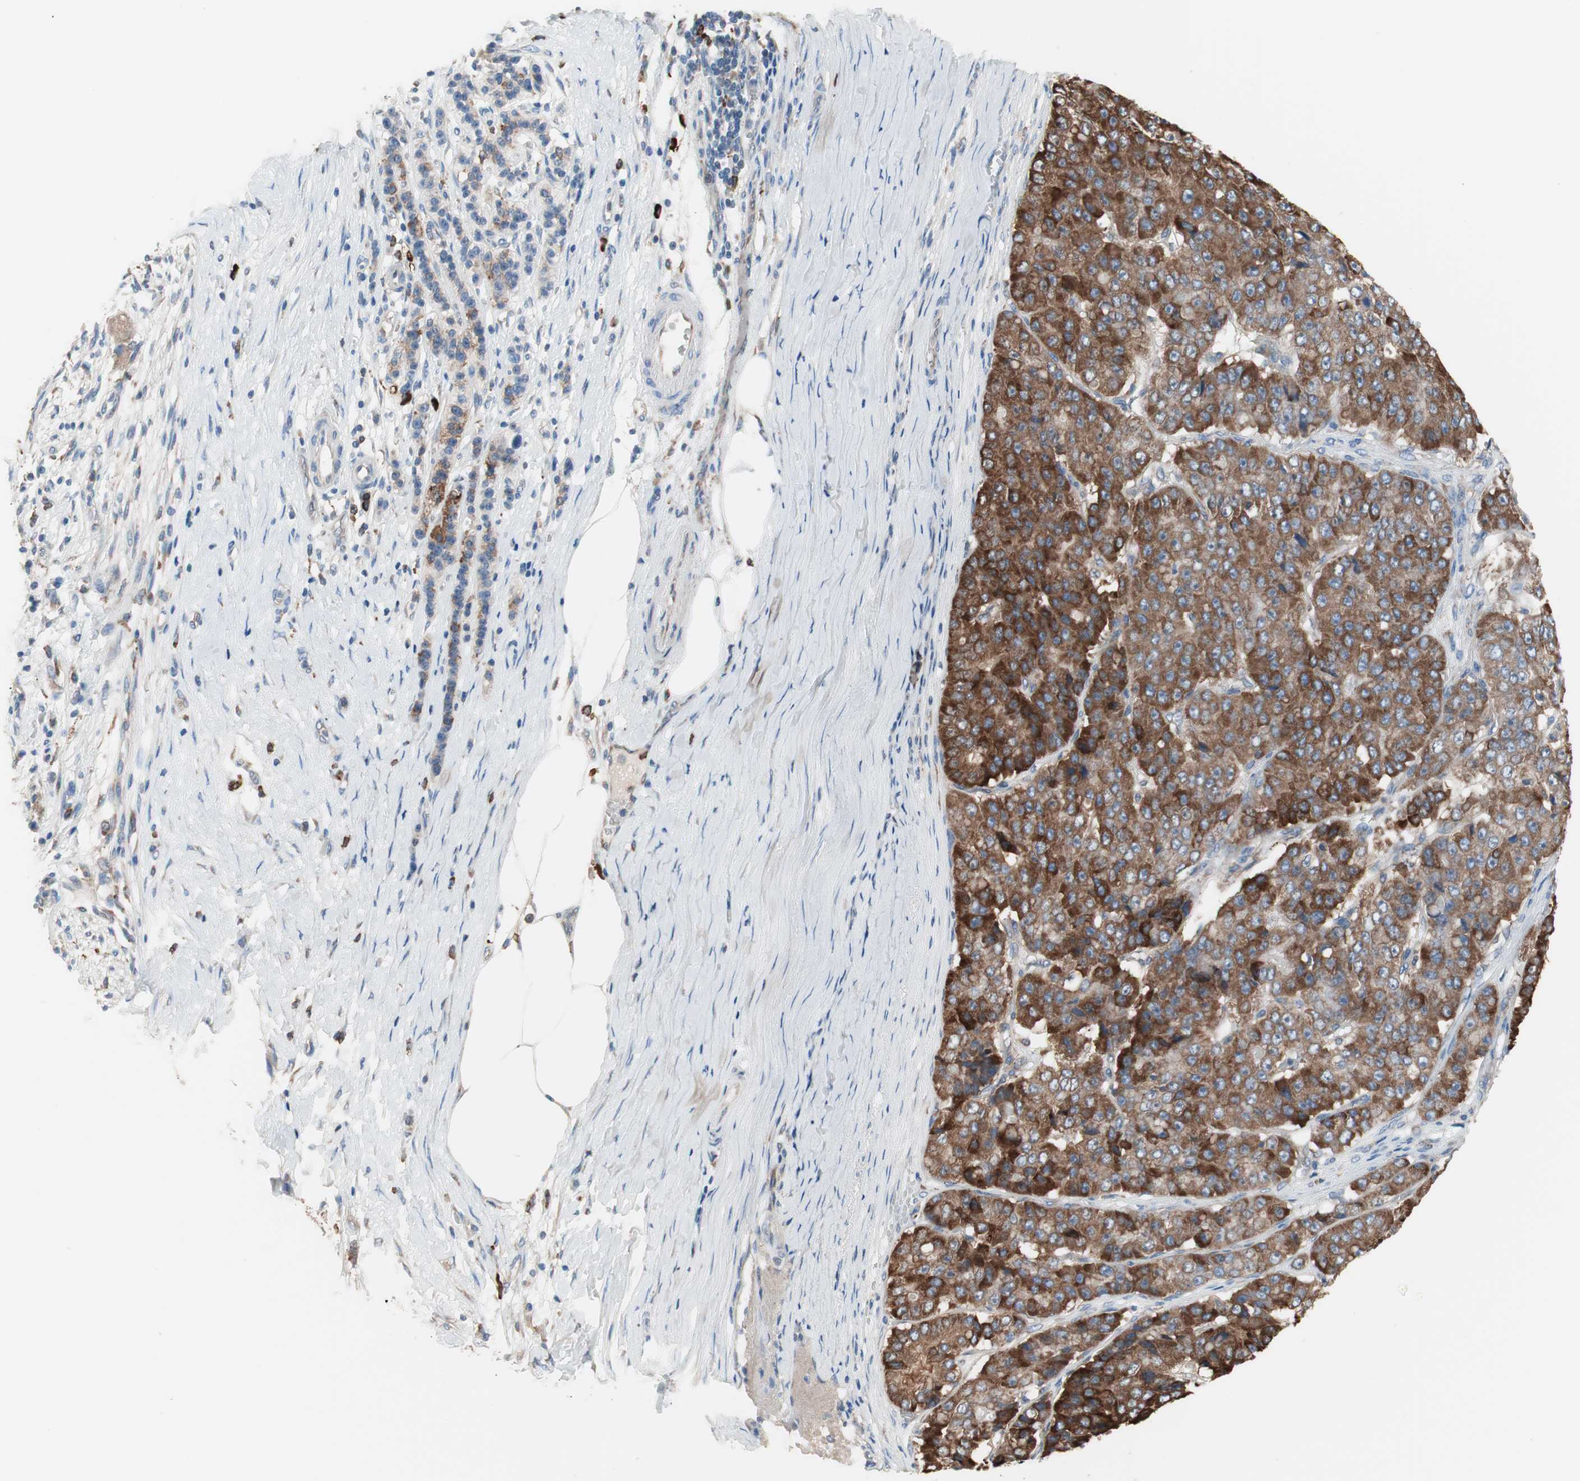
{"staining": {"intensity": "strong", "quantity": ">75%", "location": "cytoplasmic/membranous"}, "tissue": "pancreatic cancer", "cell_type": "Tumor cells", "image_type": "cancer", "snomed": [{"axis": "morphology", "description": "Adenocarcinoma, NOS"}, {"axis": "topography", "description": "Pancreas"}], "caption": "Strong cytoplasmic/membranous protein staining is appreciated in approximately >75% of tumor cells in adenocarcinoma (pancreatic). (DAB IHC with brightfield microscopy, high magnification).", "gene": "SLC27A4", "patient": {"sex": "male", "age": 50}}